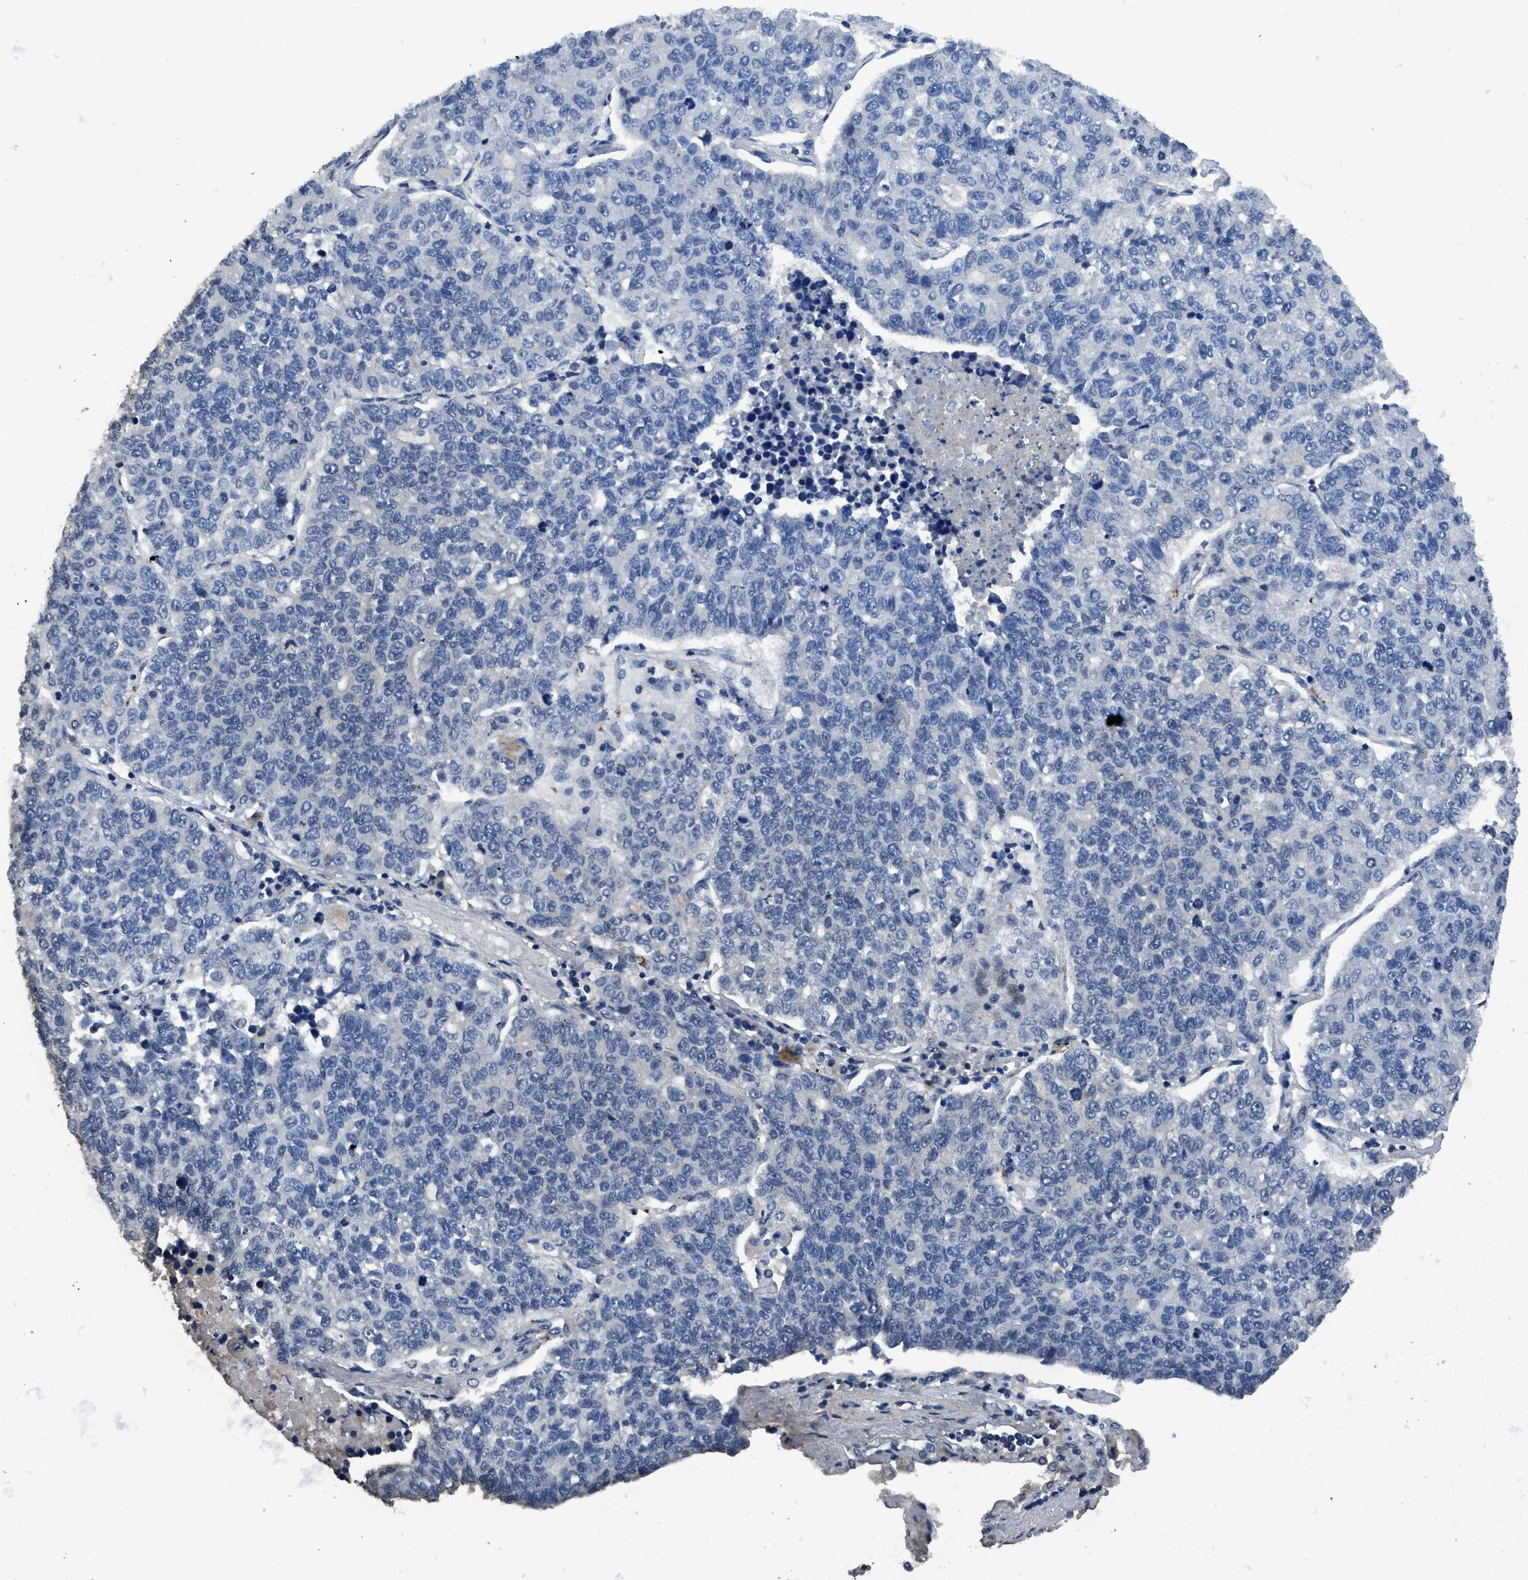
{"staining": {"intensity": "negative", "quantity": "none", "location": "none"}, "tissue": "lung cancer", "cell_type": "Tumor cells", "image_type": "cancer", "snomed": [{"axis": "morphology", "description": "Adenocarcinoma, NOS"}, {"axis": "topography", "description": "Lung"}], "caption": "A photomicrograph of human lung cancer (adenocarcinoma) is negative for staining in tumor cells.", "gene": "ITGA2B", "patient": {"sex": "male", "age": 49}}